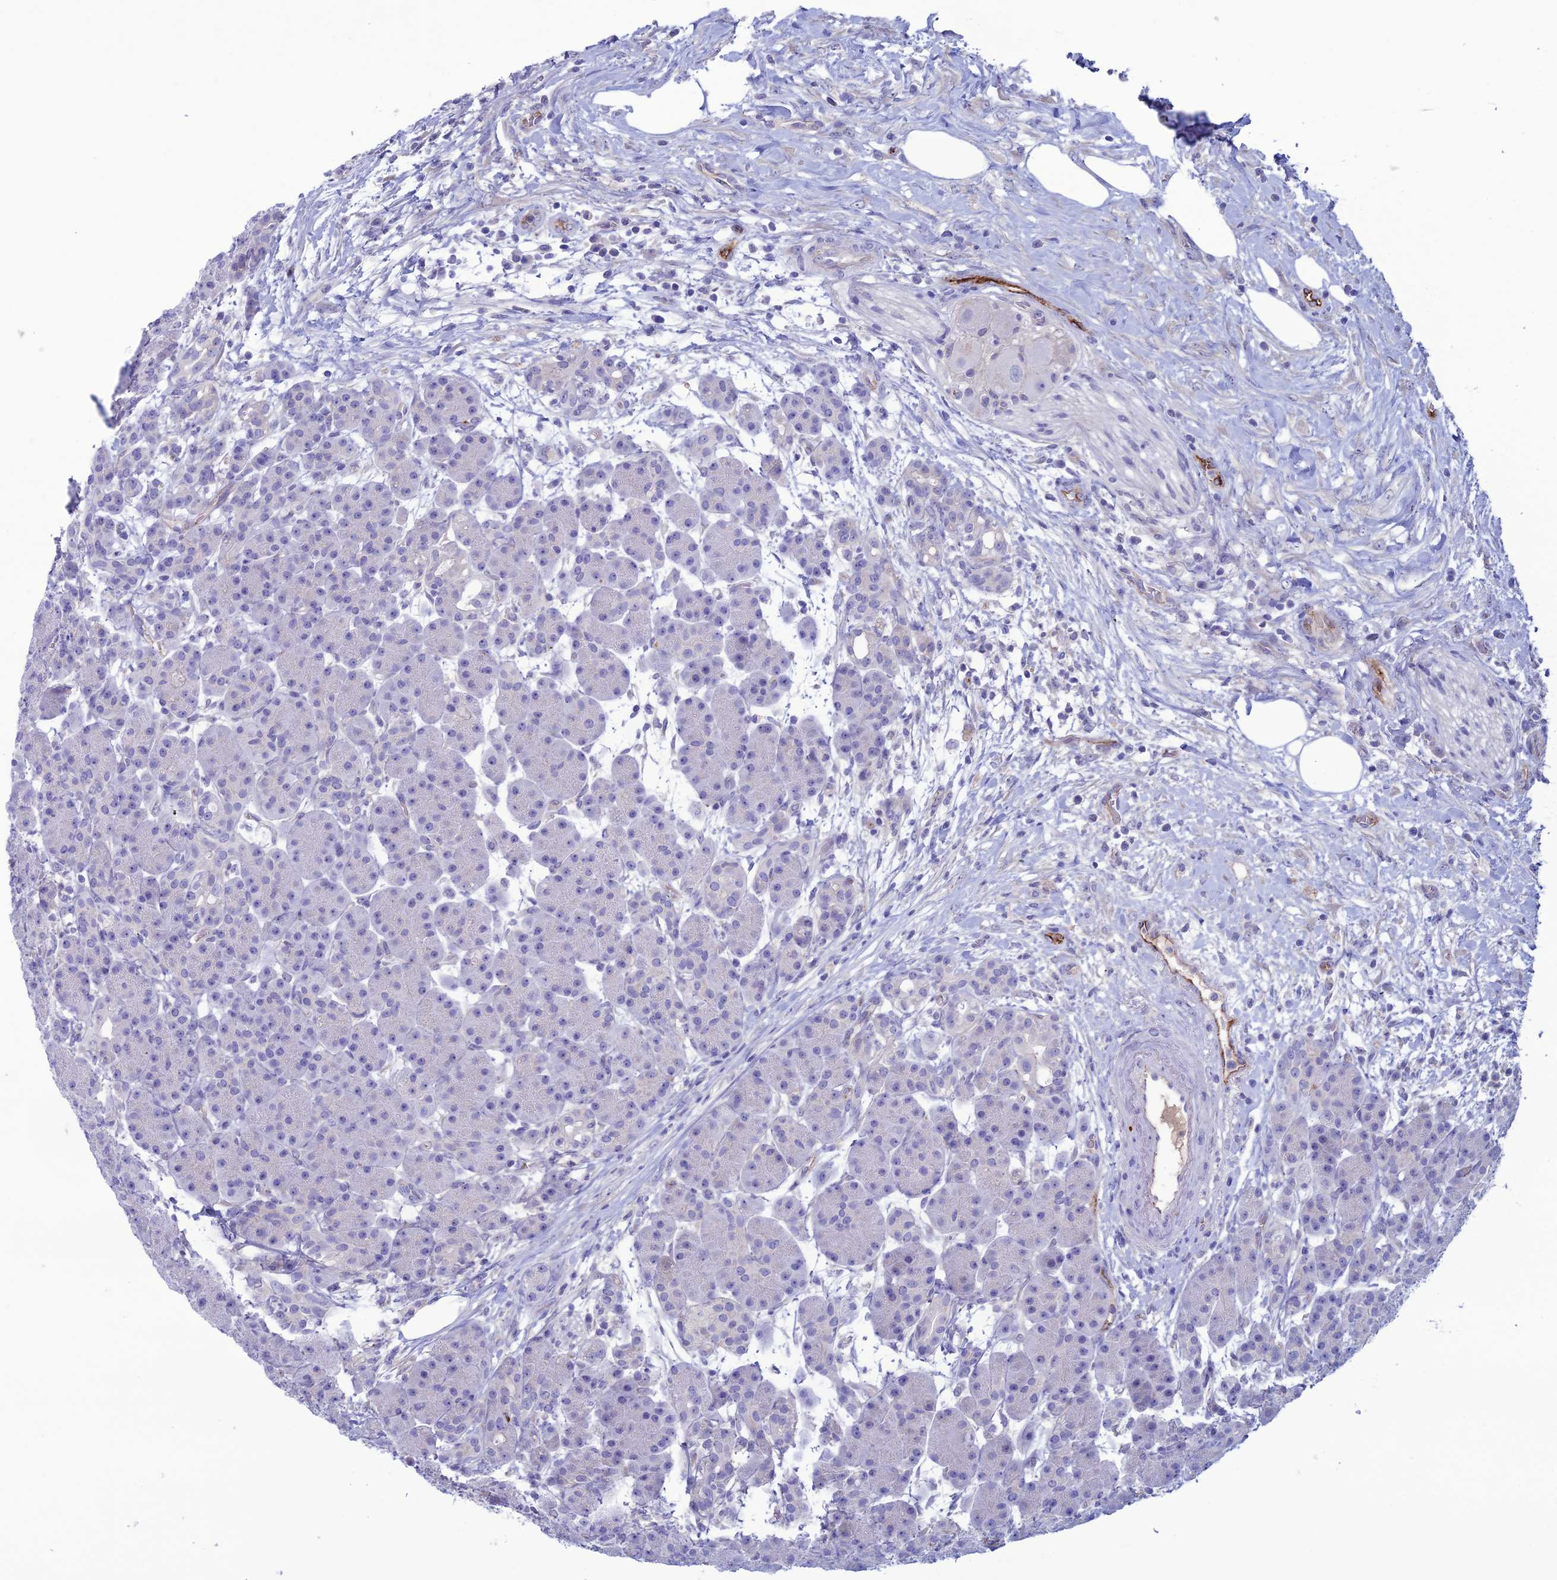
{"staining": {"intensity": "negative", "quantity": "none", "location": "none"}, "tissue": "pancreas", "cell_type": "Exocrine glandular cells", "image_type": "normal", "snomed": [{"axis": "morphology", "description": "Normal tissue, NOS"}, {"axis": "topography", "description": "Pancreas"}], "caption": "This is an IHC photomicrograph of normal pancreas. There is no staining in exocrine glandular cells.", "gene": "CDC42EP5", "patient": {"sex": "male", "age": 63}}